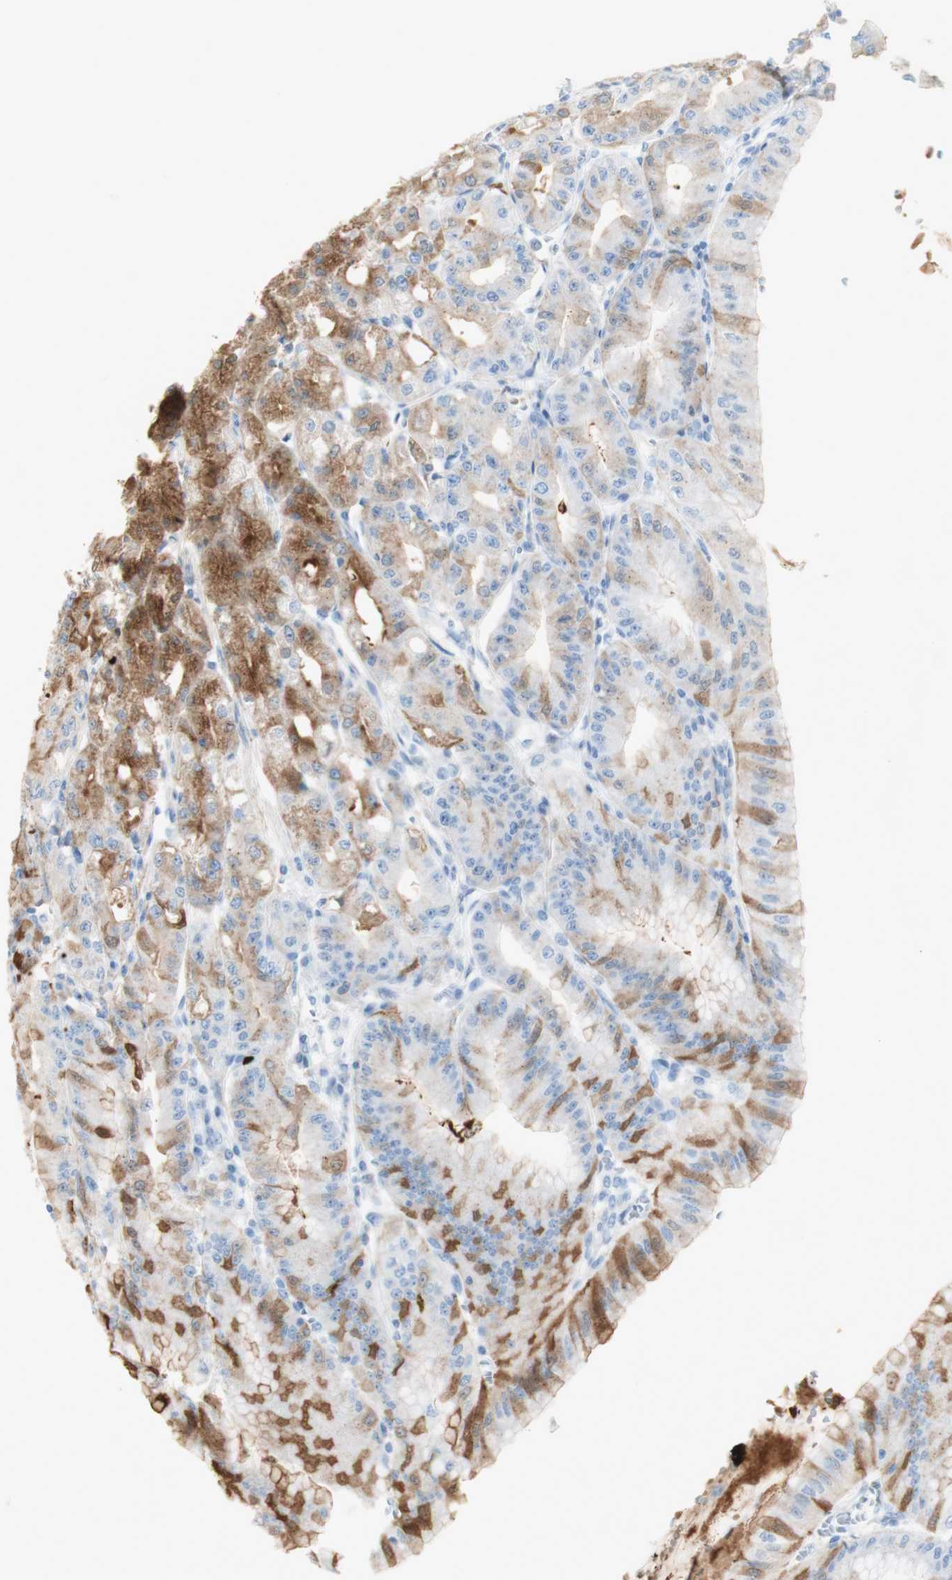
{"staining": {"intensity": "moderate", "quantity": "25%-75%", "location": "cytoplasmic/membranous"}, "tissue": "stomach", "cell_type": "Glandular cells", "image_type": "normal", "snomed": [{"axis": "morphology", "description": "Normal tissue, NOS"}, {"axis": "topography", "description": "Stomach, lower"}], "caption": "Approximately 25%-75% of glandular cells in unremarkable human stomach demonstrate moderate cytoplasmic/membranous protein staining as visualized by brown immunohistochemical staining.", "gene": "ART3", "patient": {"sex": "male", "age": 71}}